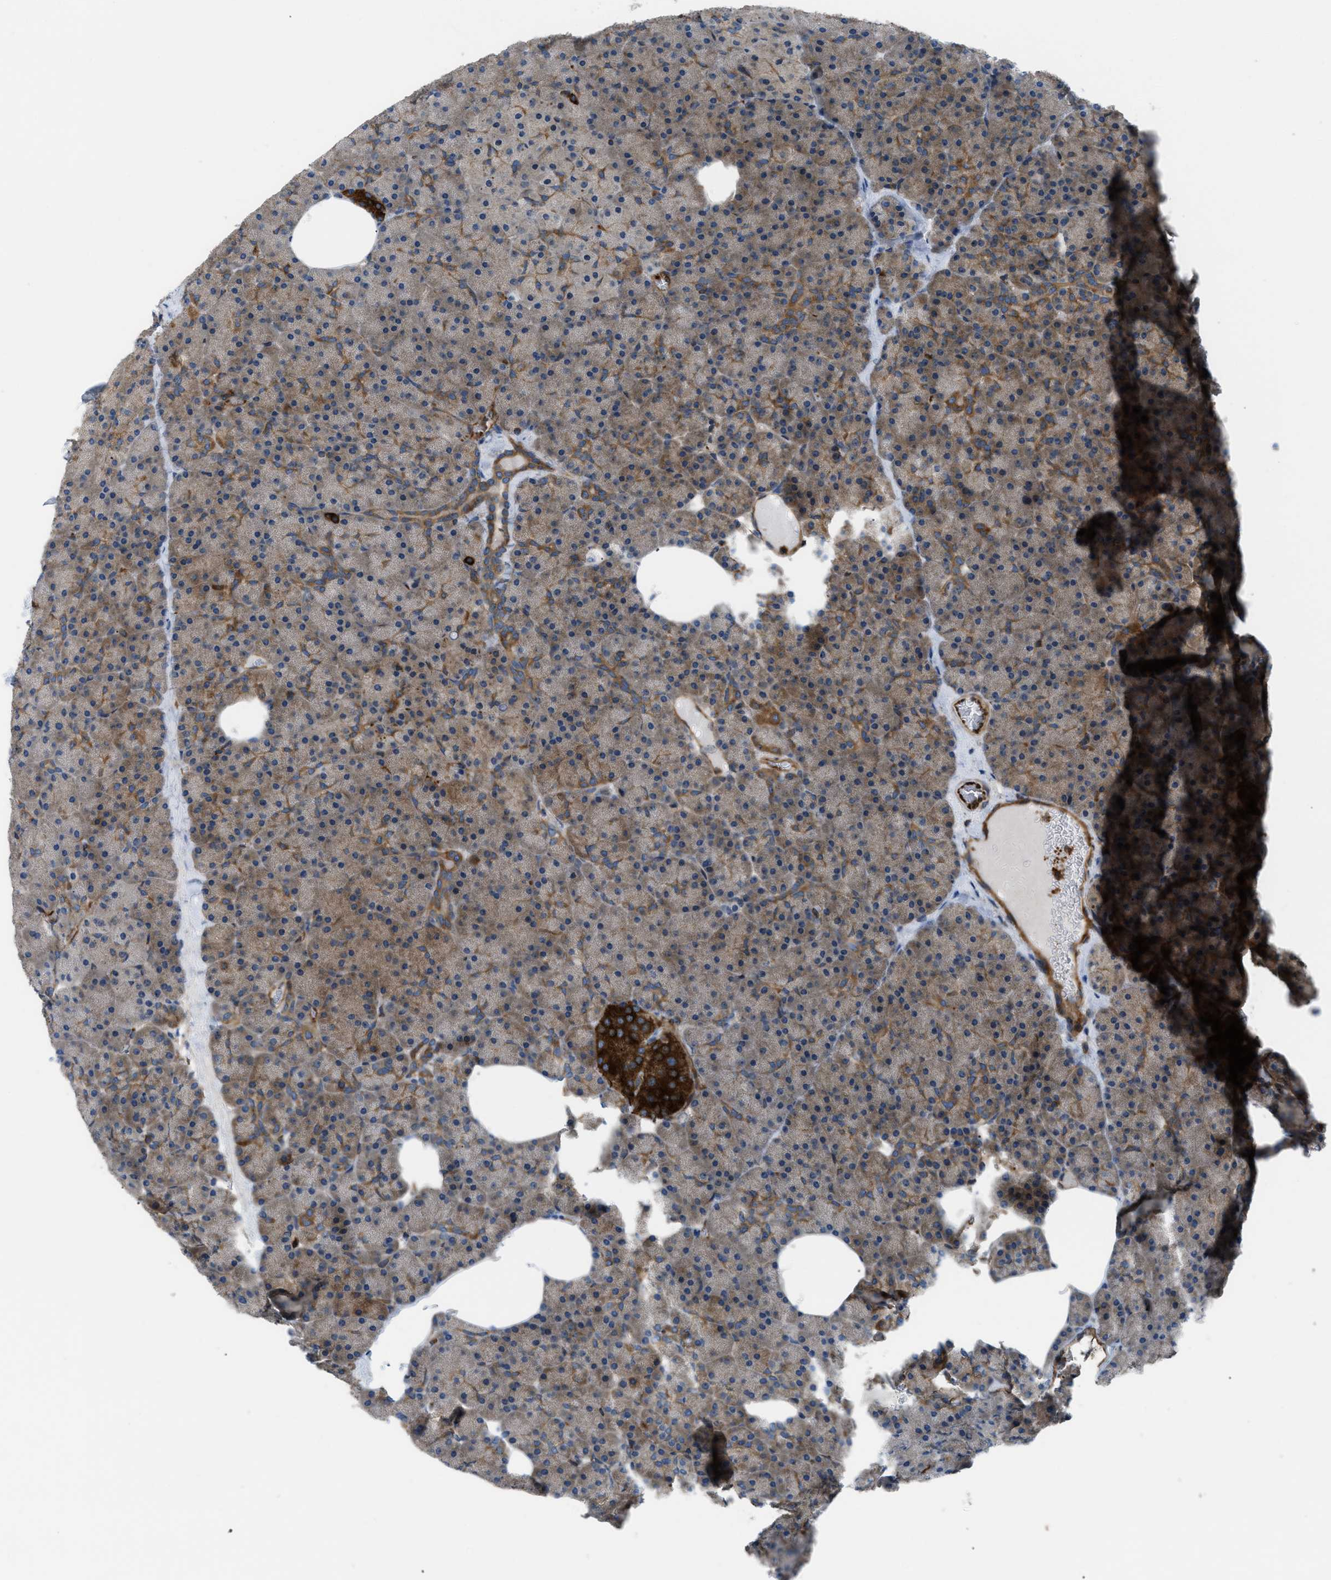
{"staining": {"intensity": "moderate", "quantity": ">75%", "location": "cytoplasmic/membranous"}, "tissue": "pancreas", "cell_type": "Exocrine glandular cells", "image_type": "normal", "snomed": [{"axis": "morphology", "description": "Normal tissue, NOS"}, {"axis": "morphology", "description": "Carcinoid, malignant, NOS"}, {"axis": "topography", "description": "Pancreas"}], "caption": "Human pancreas stained with a brown dye demonstrates moderate cytoplasmic/membranous positive staining in approximately >75% of exocrine glandular cells.", "gene": "ATP2A3", "patient": {"sex": "female", "age": 35}}